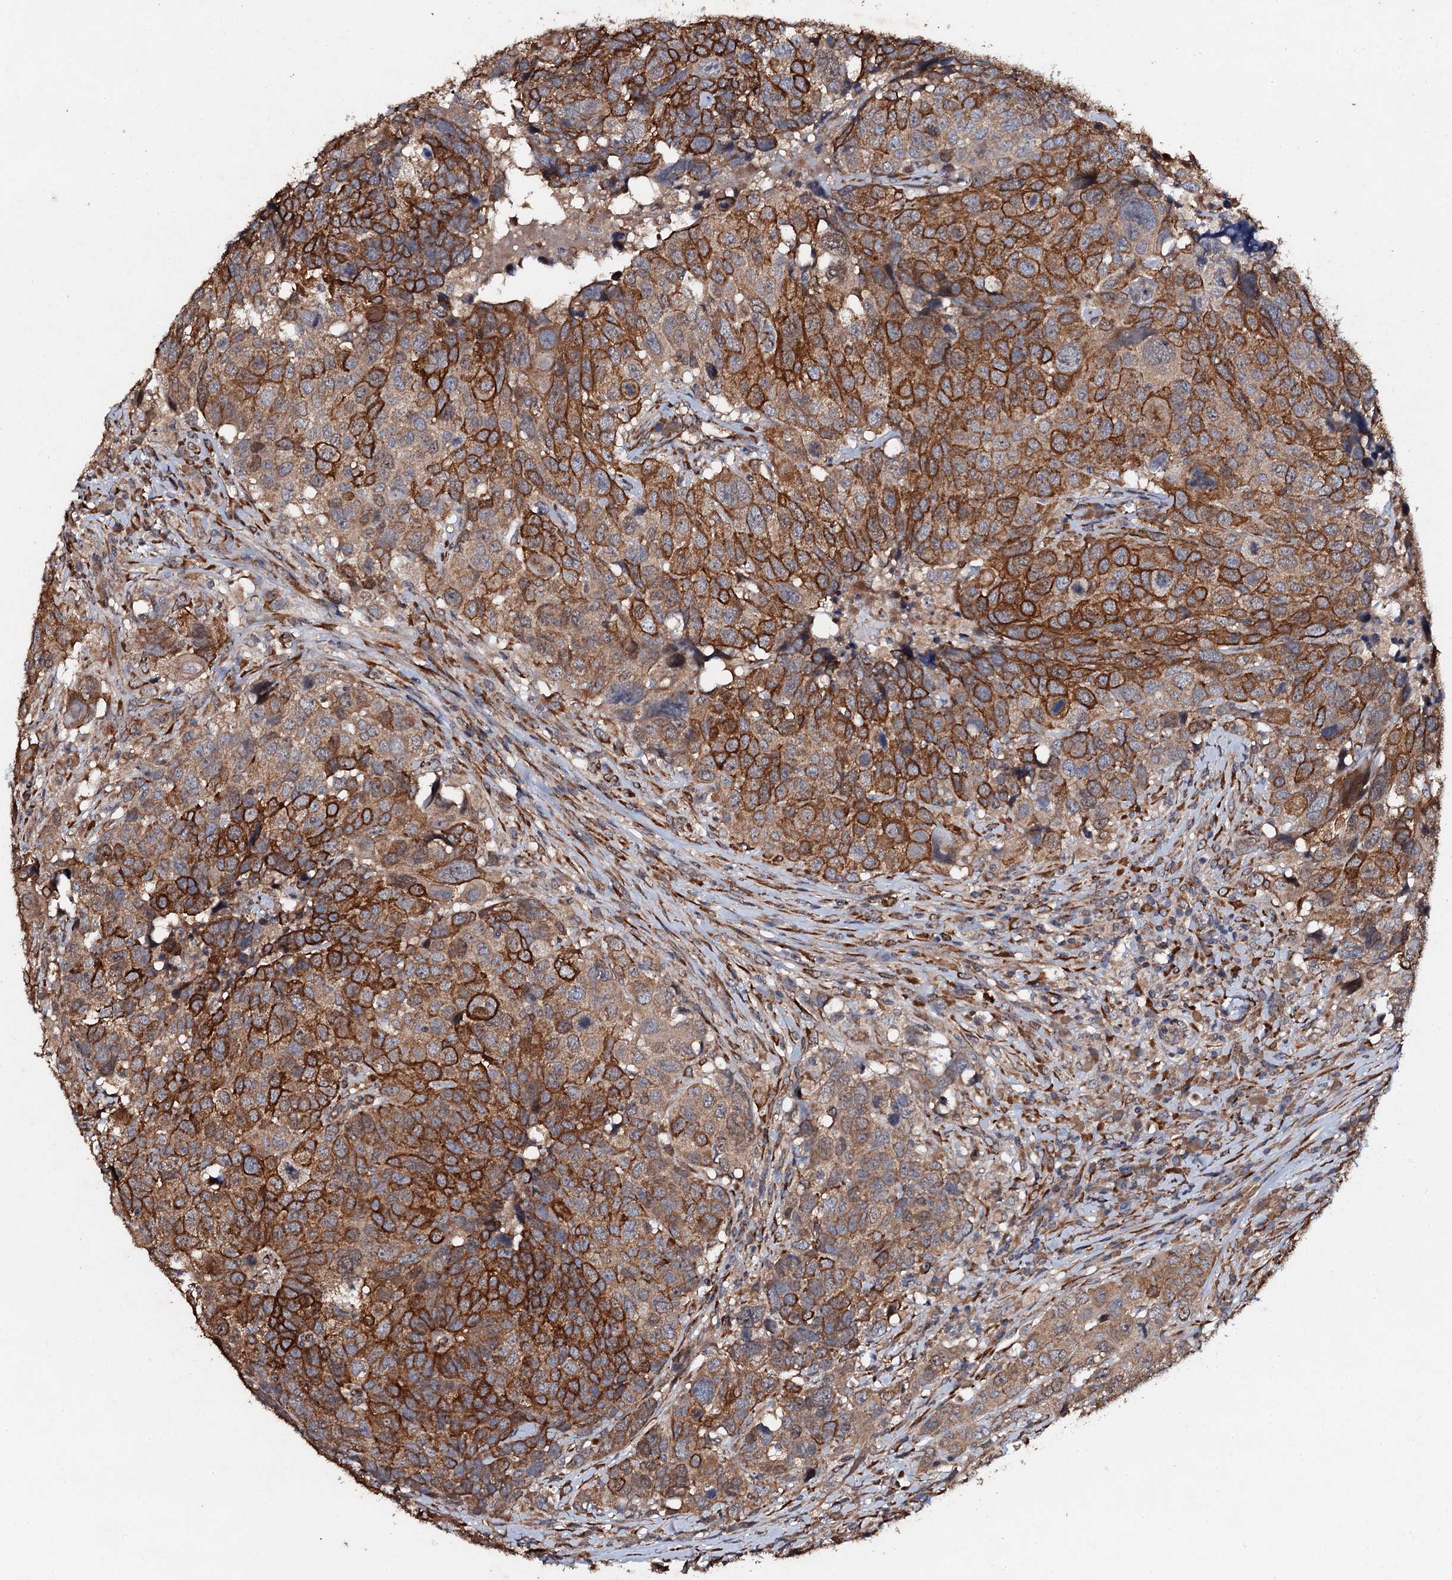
{"staining": {"intensity": "strong", "quantity": "25%-75%", "location": "cytoplasmic/membranous"}, "tissue": "head and neck cancer", "cell_type": "Tumor cells", "image_type": "cancer", "snomed": [{"axis": "morphology", "description": "Squamous cell carcinoma, NOS"}, {"axis": "topography", "description": "Head-Neck"}], "caption": "This micrograph demonstrates head and neck squamous cell carcinoma stained with immunohistochemistry to label a protein in brown. The cytoplasmic/membranous of tumor cells show strong positivity for the protein. Nuclei are counter-stained blue.", "gene": "ADAMTS10", "patient": {"sex": "male", "age": 66}}